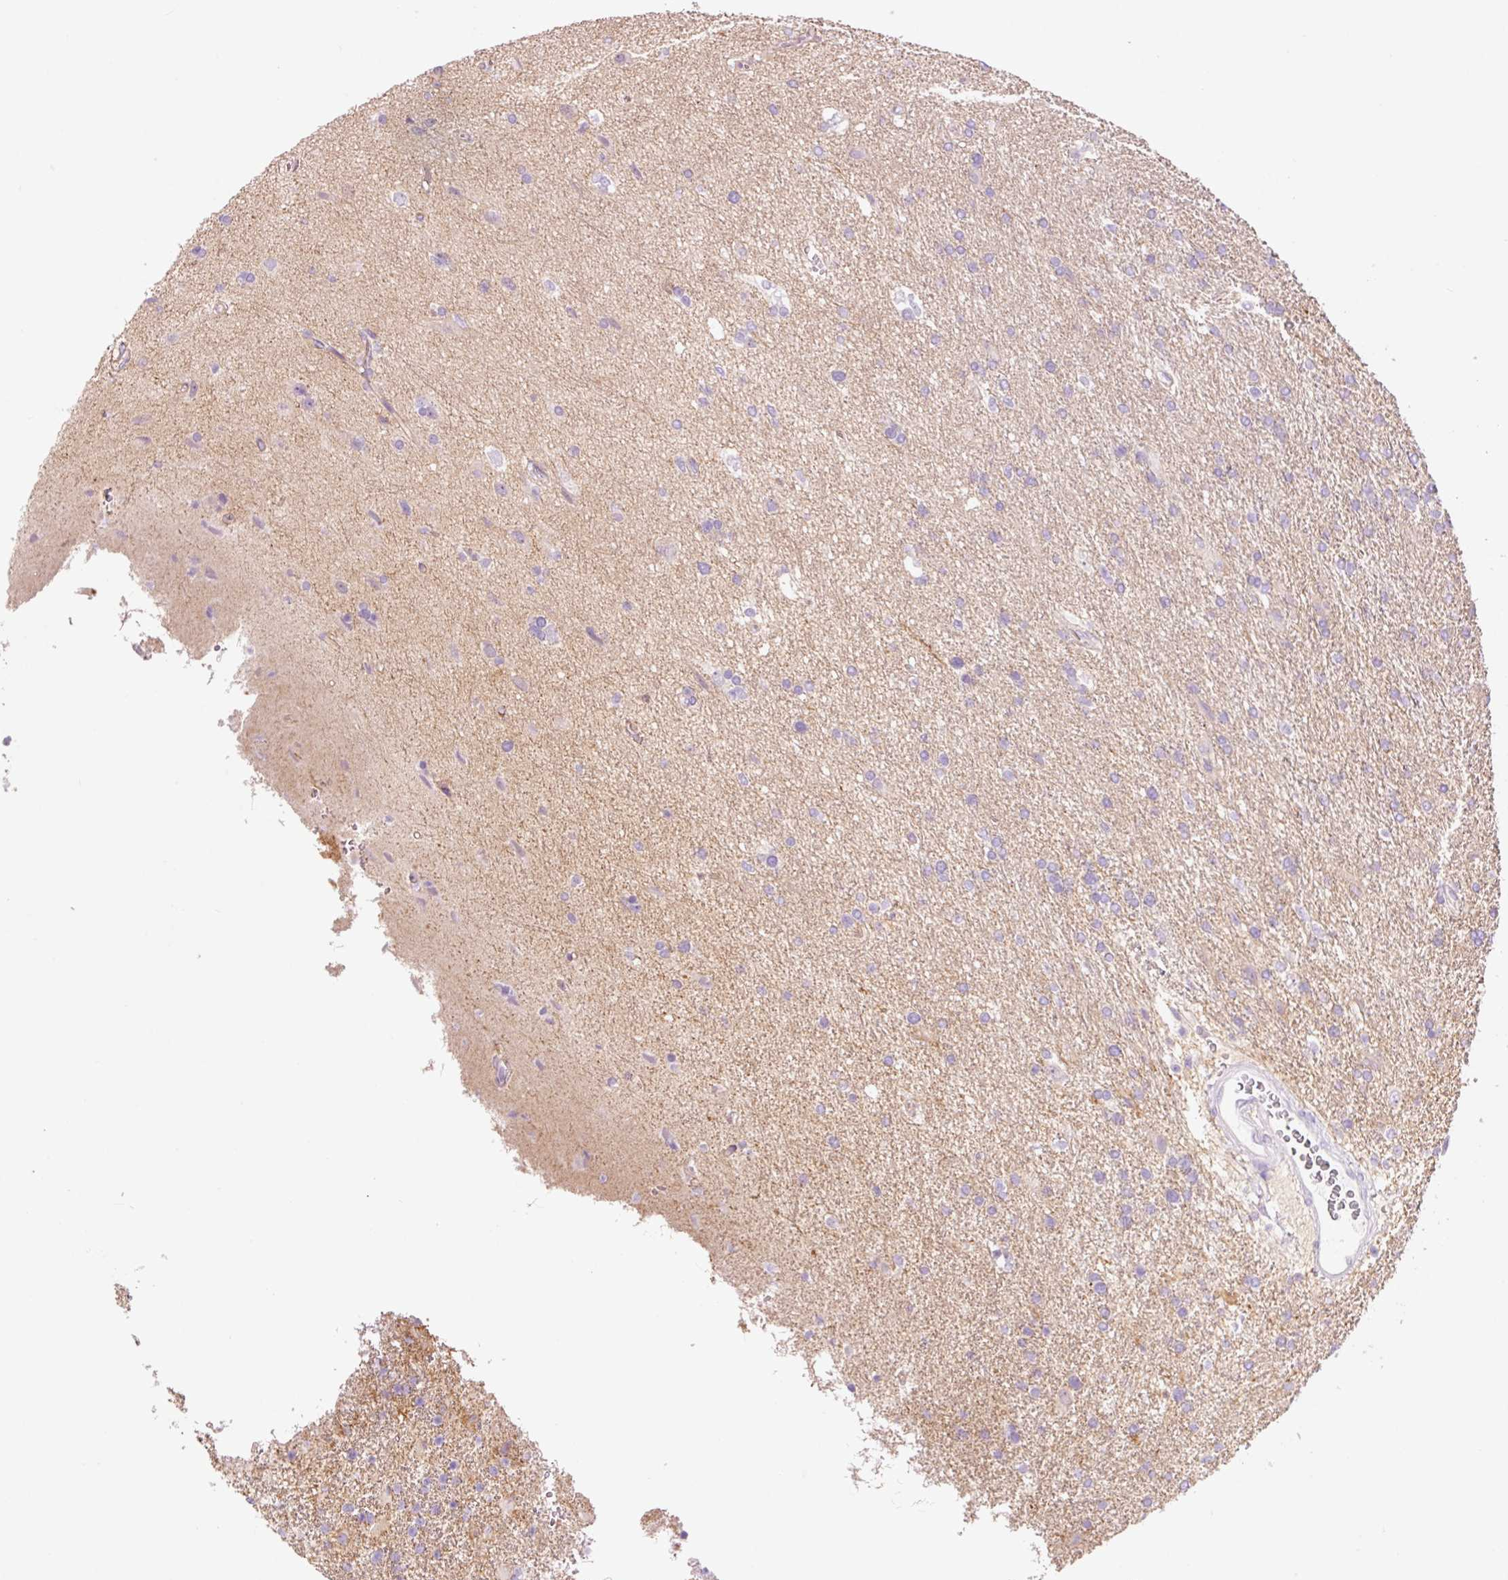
{"staining": {"intensity": "weak", "quantity": "<25%", "location": "cytoplasmic/membranous"}, "tissue": "glioma", "cell_type": "Tumor cells", "image_type": "cancer", "snomed": [{"axis": "morphology", "description": "Glioma, malignant, High grade"}, {"axis": "topography", "description": "Brain"}], "caption": "There is no significant staining in tumor cells of glioma. (DAB (3,3'-diaminobenzidine) immunohistochemistry (IHC), high magnification).", "gene": "HSPA4L", "patient": {"sex": "male", "age": 56}}